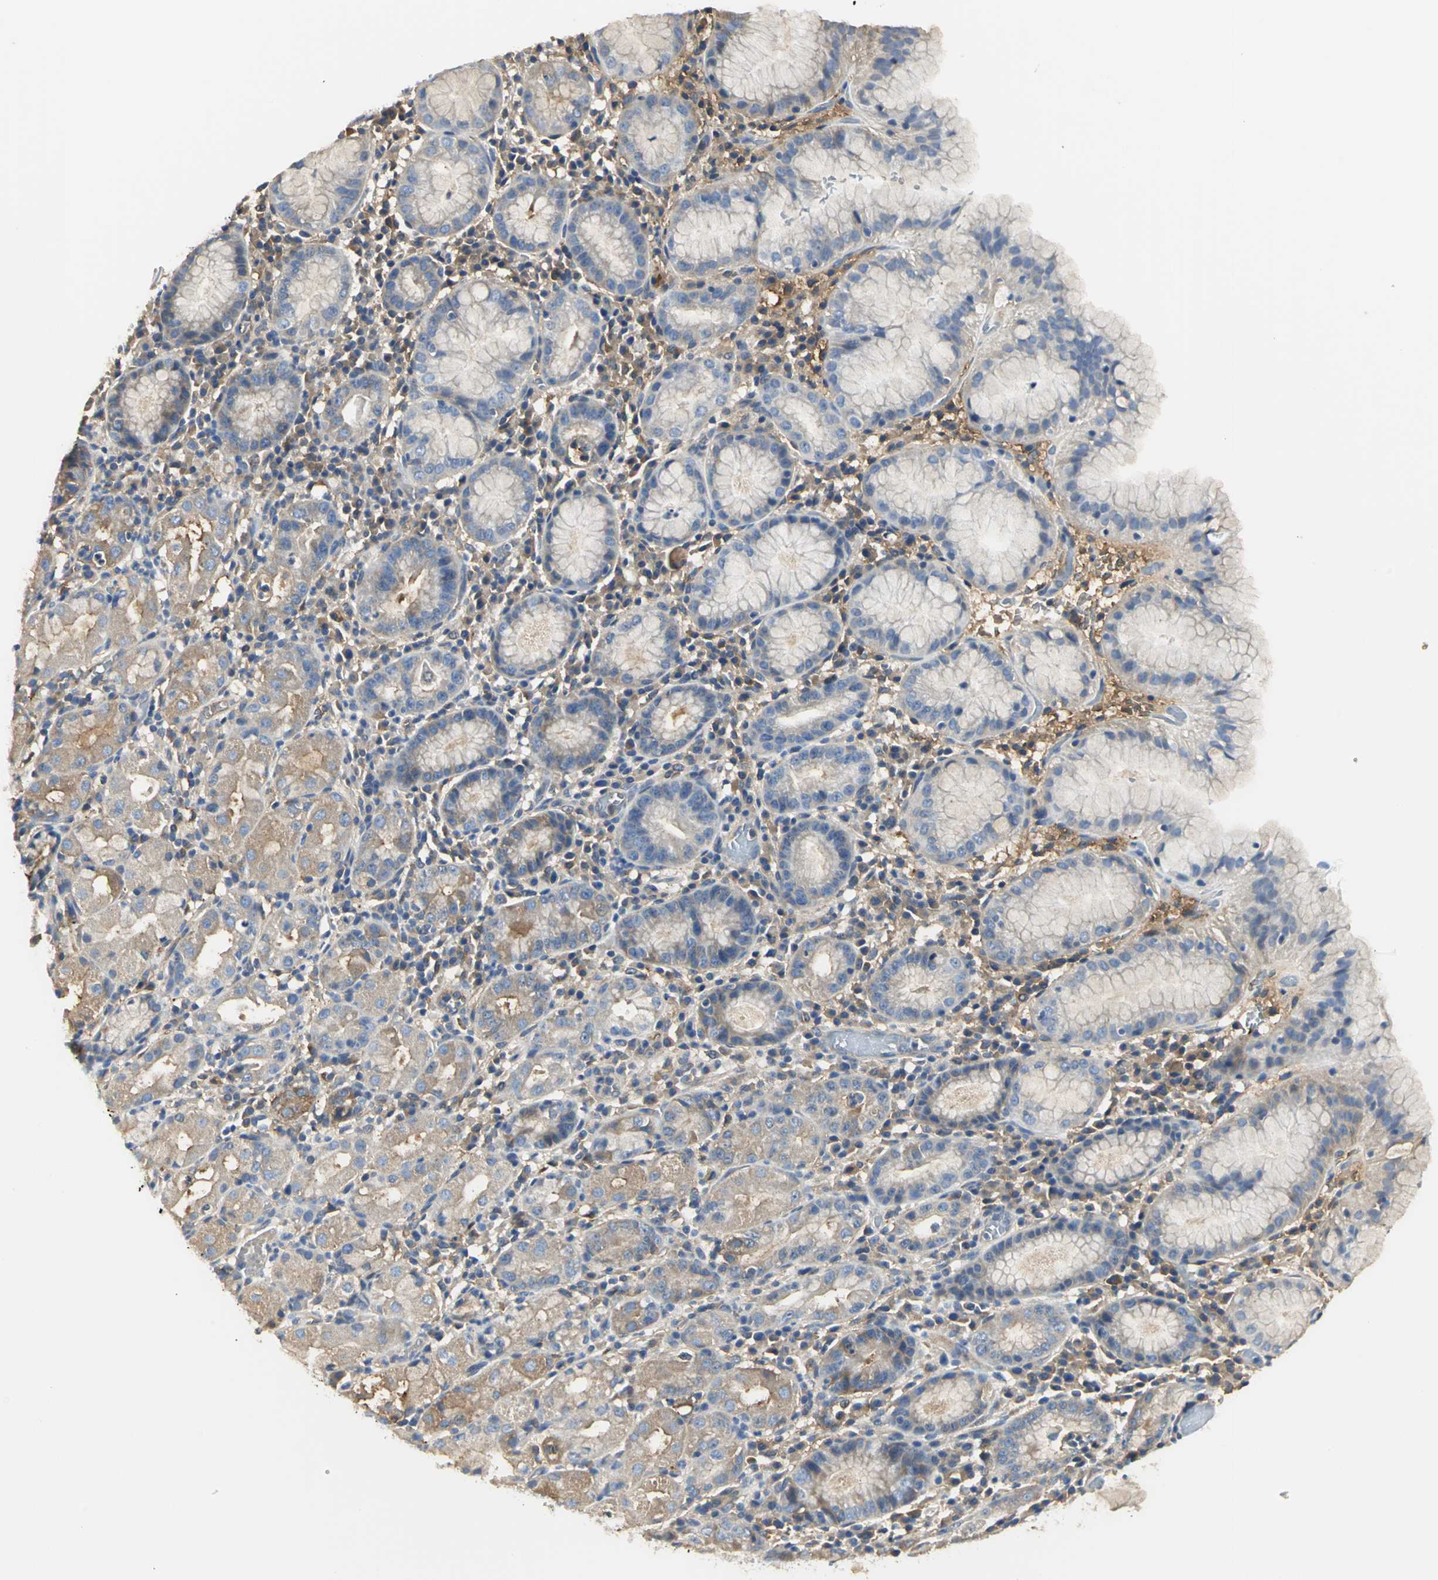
{"staining": {"intensity": "moderate", "quantity": ">75%", "location": "cytoplasmic/membranous"}, "tissue": "stomach", "cell_type": "Glandular cells", "image_type": "normal", "snomed": [{"axis": "morphology", "description": "Normal tissue, NOS"}, {"axis": "topography", "description": "Stomach"}, {"axis": "topography", "description": "Stomach, lower"}], "caption": "Protein analysis of benign stomach displays moderate cytoplasmic/membranous staining in about >75% of glandular cells. Using DAB (3,3'-diaminobenzidine) (brown) and hematoxylin (blue) stains, captured at high magnification using brightfield microscopy.", "gene": "CHRNB1", "patient": {"sex": "female", "age": 75}}